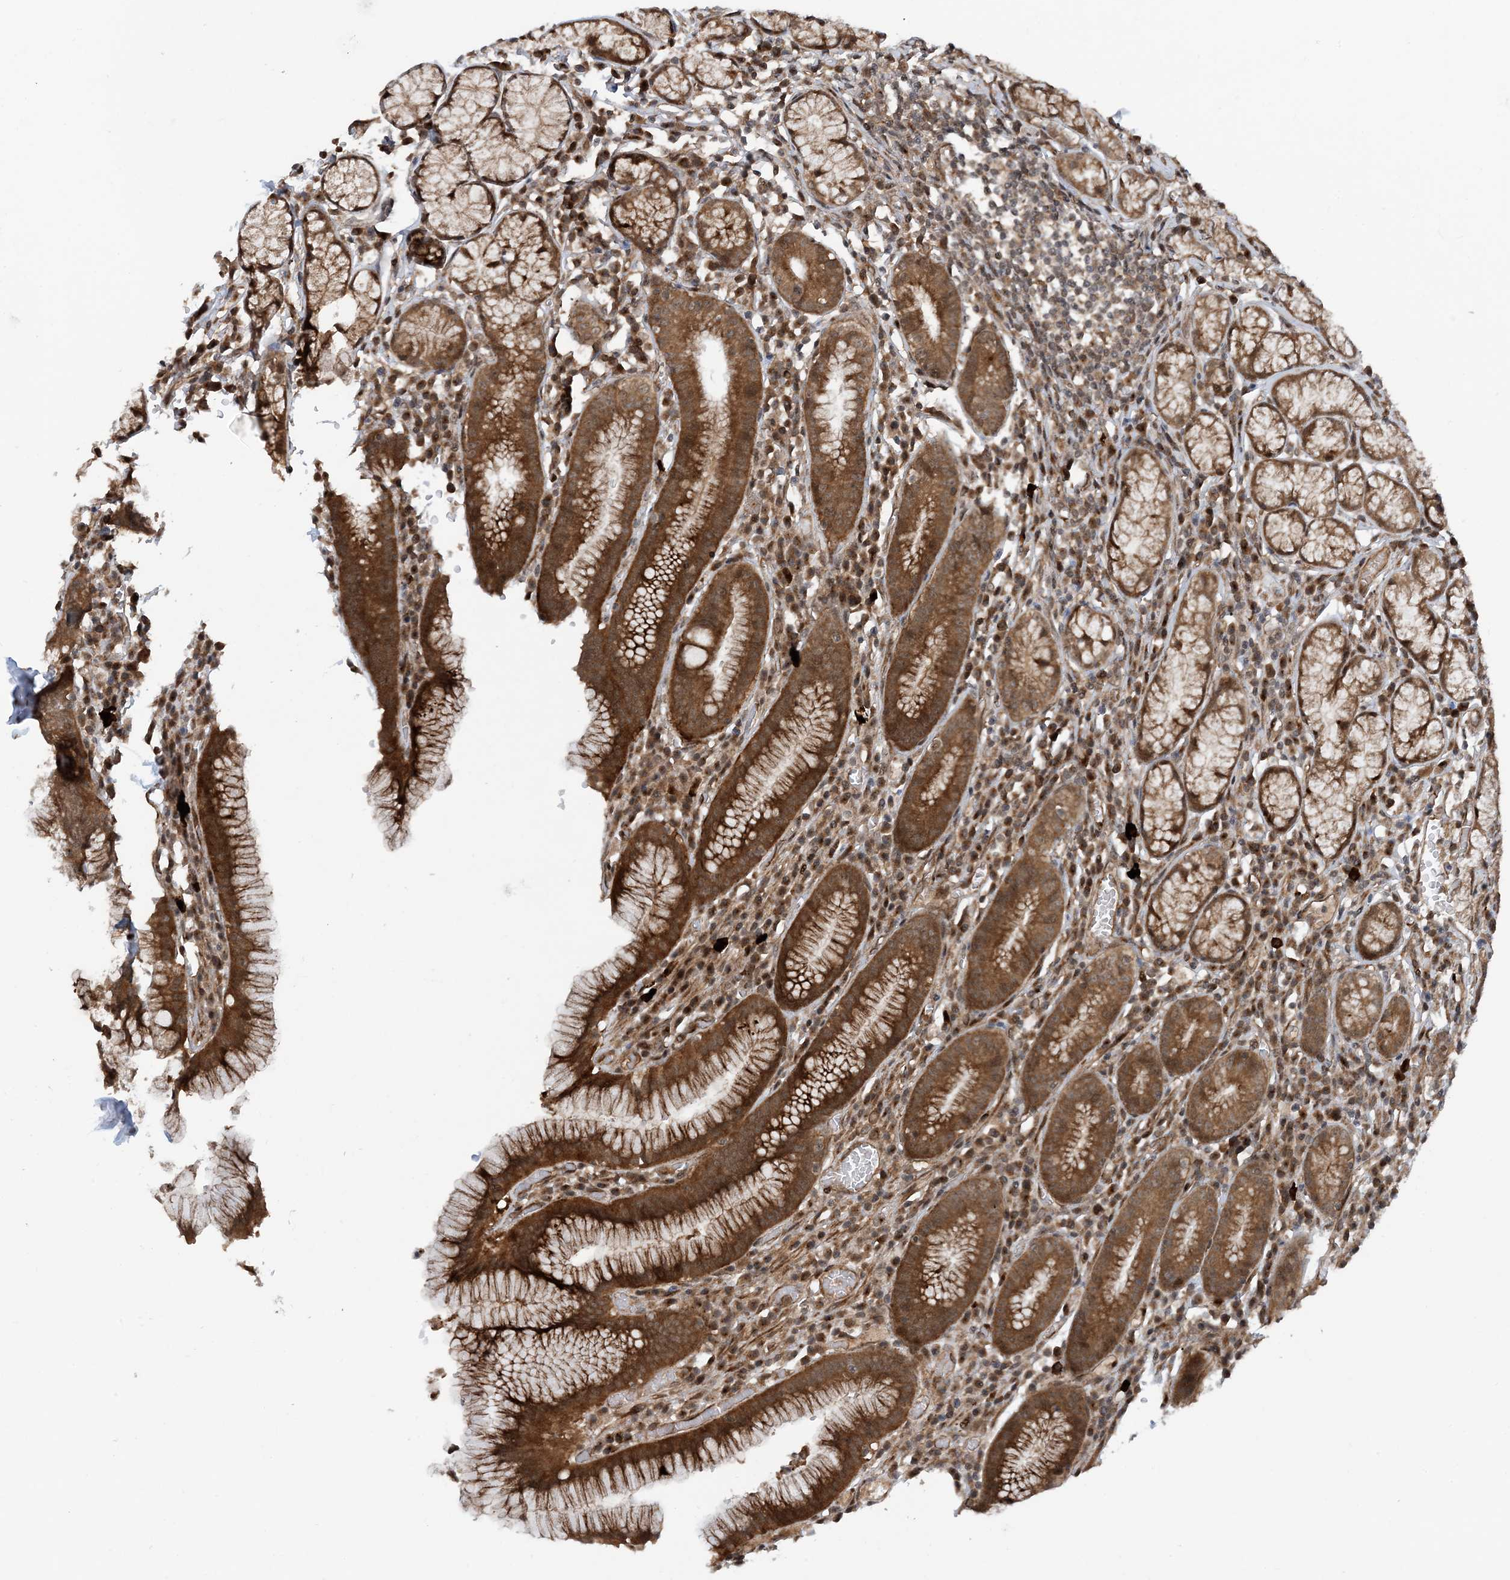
{"staining": {"intensity": "strong", "quantity": "25%-75%", "location": "cytoplasmic/membranous"}, "tissue": "stomach", "cell_type": "Glandular cells", "image_type": "normal", "snomed": [{"axis": "morphology", "description": "Normal tissue, NOS"}, {"axis": "topography", "description": "Stomach"}], "caption": "High-magnification brightfield microscopy of benign stomach stained with DAB (3,3'-diaminobenzidine) (brown) and counterstained with hematoxylin (blue). glandular cells exhibit strong cytoplasmic/membranous positivity is present in about25%-75% of cells. The protein of interest is shown in brown color, while the nuclei are stained blue.", "gene": "HEMK1", "patient": {"sex": "male", "age": 55}}